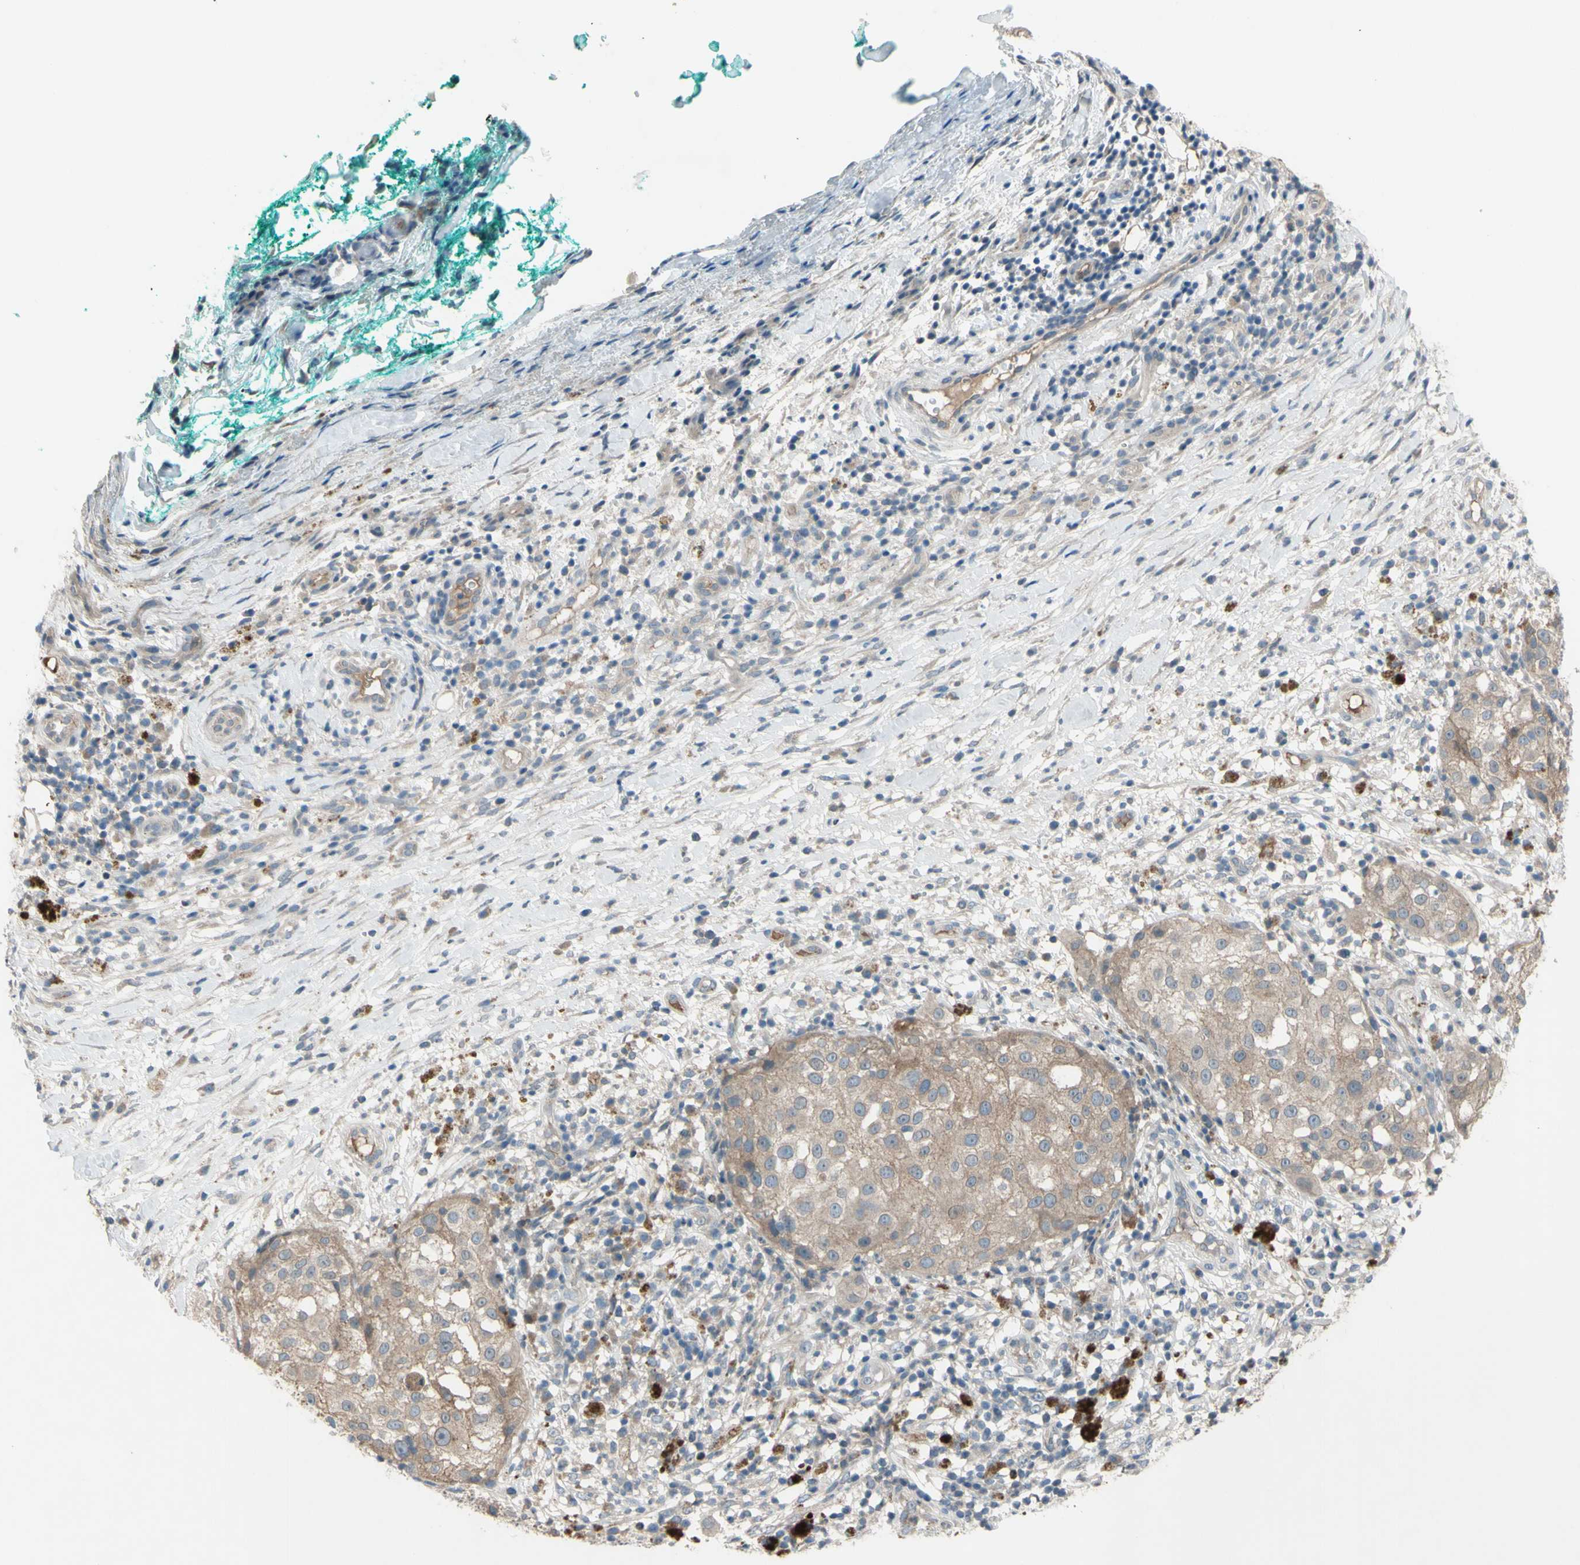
{"staining": {"intensity": "weak", "quantity": ">75%", "location": "cytoplasmic/membranous"}, "tissue": "melanoma", "cell_type": "Tumor cells", "image_type": "cancer", "snomed": [{"axis": "morphology", "description": "Necrosis, NOS"}, {"axis": "morphology", "description": "Malignant melanoma, NOS"}, {"axis": "topography", "description": "Skin"}], "caption": "Immunohistochemical staining of human melanoma exhibits weak cytoplasmic/membranous protein positivity in approximately >75% of tumor cells.", "gene": "AFP", "patient": {"sex": "female", "age": 87}}